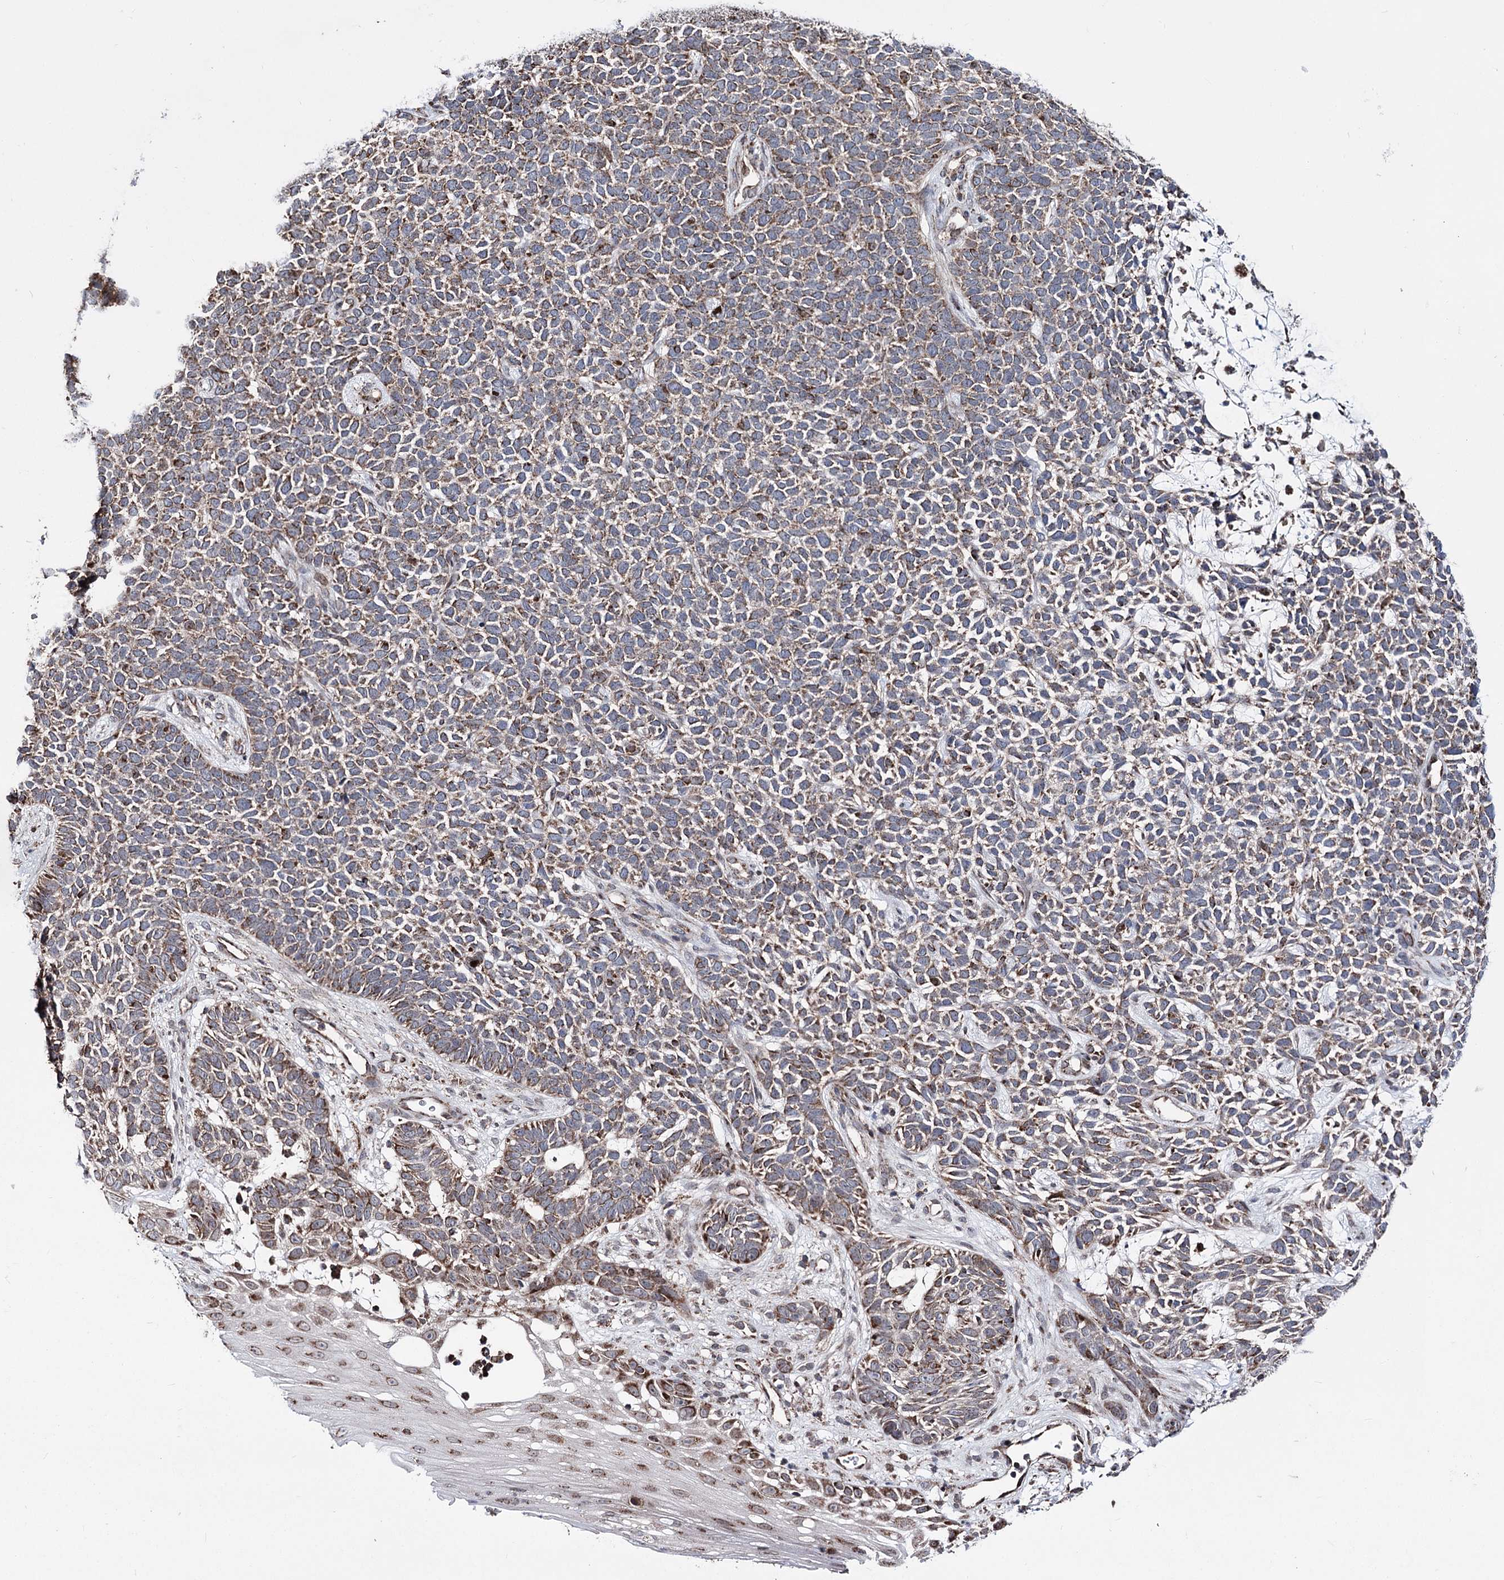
{"staining": {"intensity": "moderate", "quantity": "25%-75%", "location": "cytoplasmic/membranous"}, "tissue": "skin cancer", "cell_type": "Tumor cells", "image_type": "cancer", "snomed": [{"axis": "morphology", "description": "Basal cell carcinoma"}, {"axis": "topography", "description": "Skin"}], "caption": "Human skin cancer stained for a protein (brown) reveals moderate cytoplasmic/membranous positive expression in about 25%-75% of tumor cells.", "gene": "CREB3L4", "patient": {"sex": "female", "age": 84}}